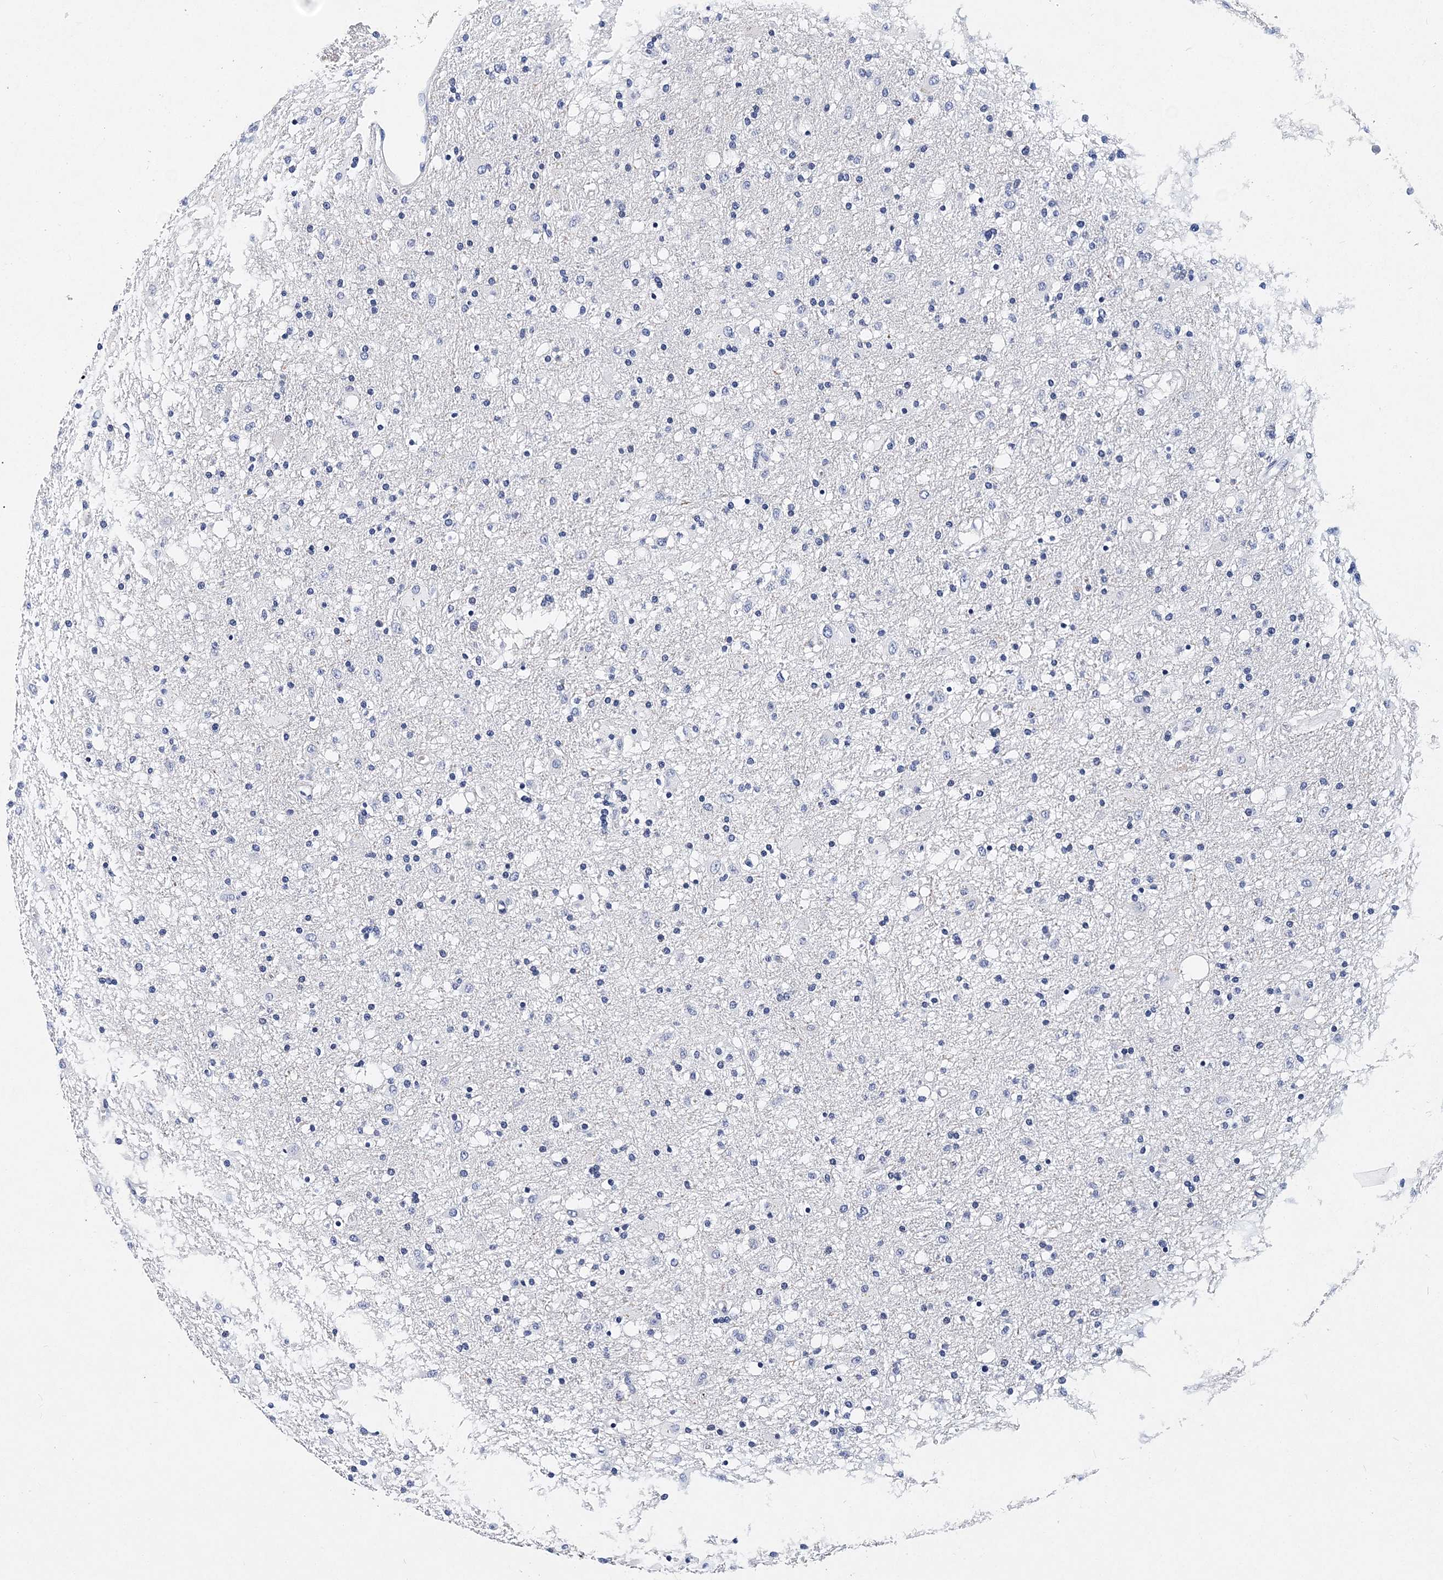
{"staining": {"intensity": "negative", "quantity": "none", "location": "none"}, "tissue": "glioma", "cell_type": "Tumor cells", "image_type": "cancer", "snomed": [{"axis": "morphology", "description": "Glioma, malignant, Low grade"}, {"axis": "topography", "description": "Brain"}], "caption": "A high-resolution image shows IHC staining of low-grade glioma (malignant), which displays no significant positivity in tumor cells. (IHC, brightfield microscopy, high magnification).", "gene": "ITGA2B", "patient": {"sex": "male", "age": 65}}